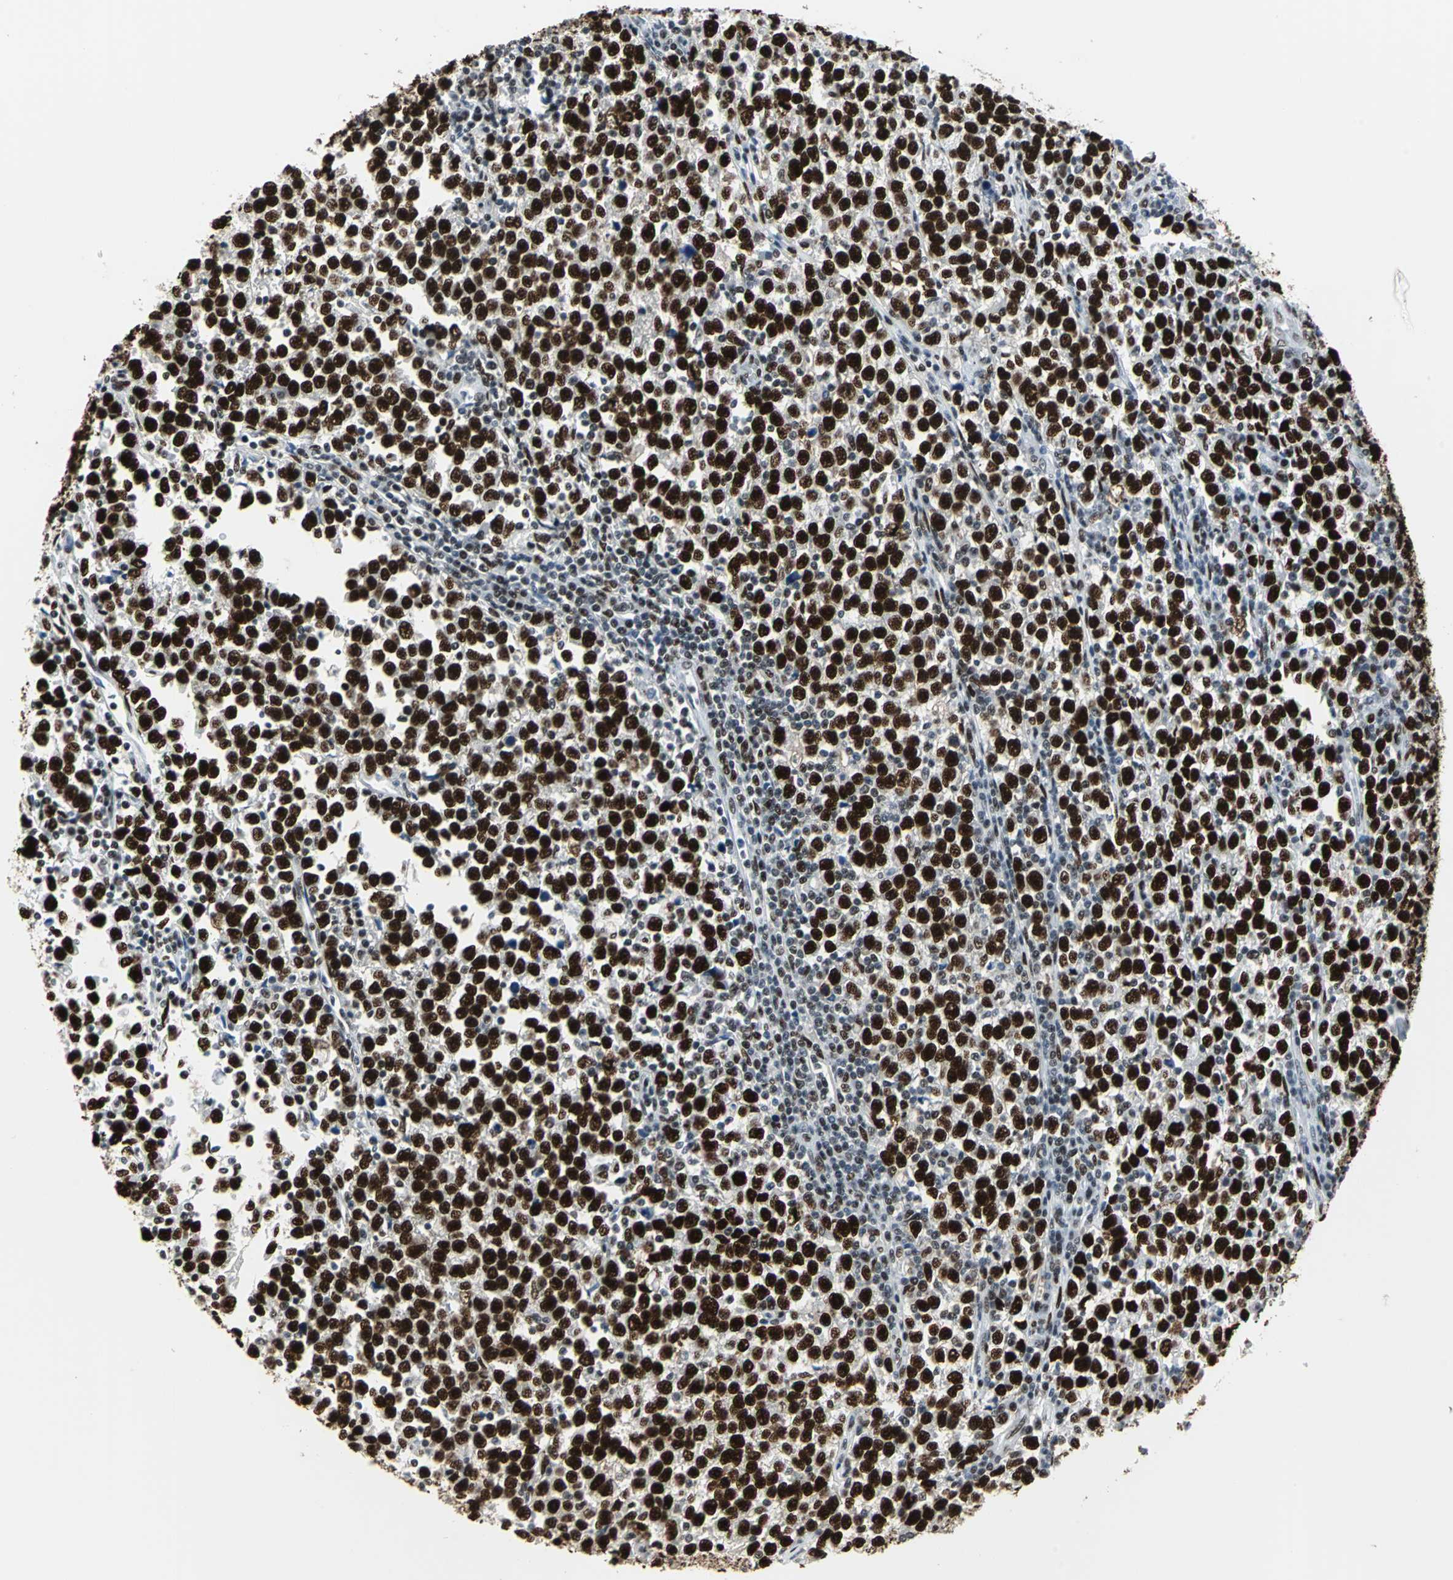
{"staining": {"intensity": "strong", "quantity": ">75%", "location": "nuclear"}, "tissue": "testis cancer", "cell_type": "Tumor cells", "image_type": "cancer", "snomed": [{"axis": "morphology", "description": "Seminoma, NOS"}, {"axis": "topography", "description": "Testis"}], "caption": "Immunohistochemical staining of human seminoma (testis) shows strong nuclear protein positivity in approximately >75% of tumor cells. The protein is stained brown, and the nuclei are stained in blue (DAB (3,3'-diaminobenzidine) IHC with brightfield microscopy, high magnification).", "gene": "HDAC2", "patient": {"sex": "male", "age": 43}}